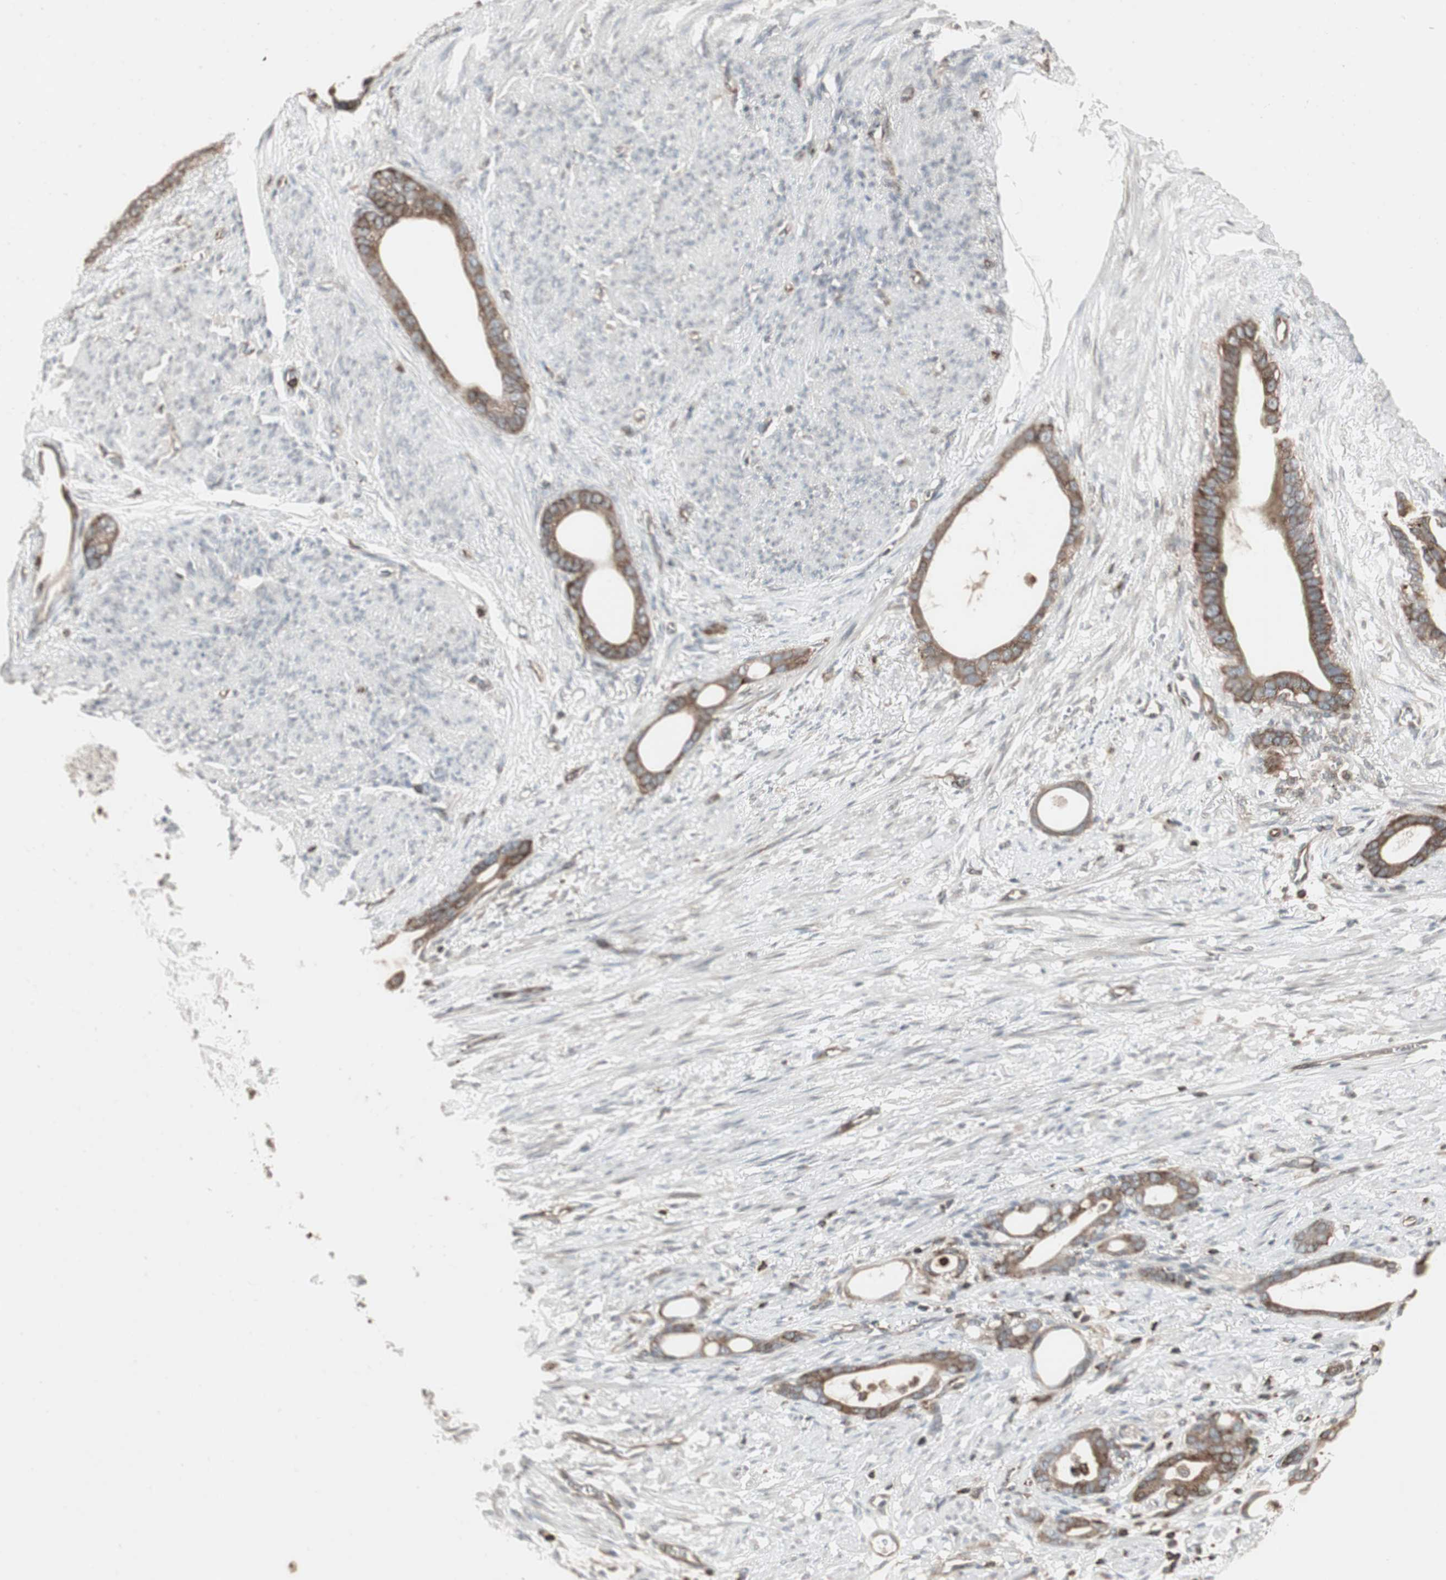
{"staining": {"intensity": "moderate", "quantity": "25%-75%", "location": "cytoplasmic/membranous"}, "tissue": "stomach cancer", "cell_type": "Tumor cells", "image_type": "cancer", "snomed": [{"axis": "morphology", "description": "Adenocarcinoma, NOS"}, {"axis": "topography", "description": "Stomach"}], "caption": "Adenocarcinoma (stomach) was stained to show a protein in brown. There is medium levels of moderate cytoplasmic/membranous staining in approximately 25%-75% of tumor cells. The staining was performed using DAB to visualize the protein expression in brown, while the nuclei were stained in blue with hematoxylin (Magnification: 20x).", "gene": "ARHGEF1", "patient": {"sex": "female", "age": 75}}